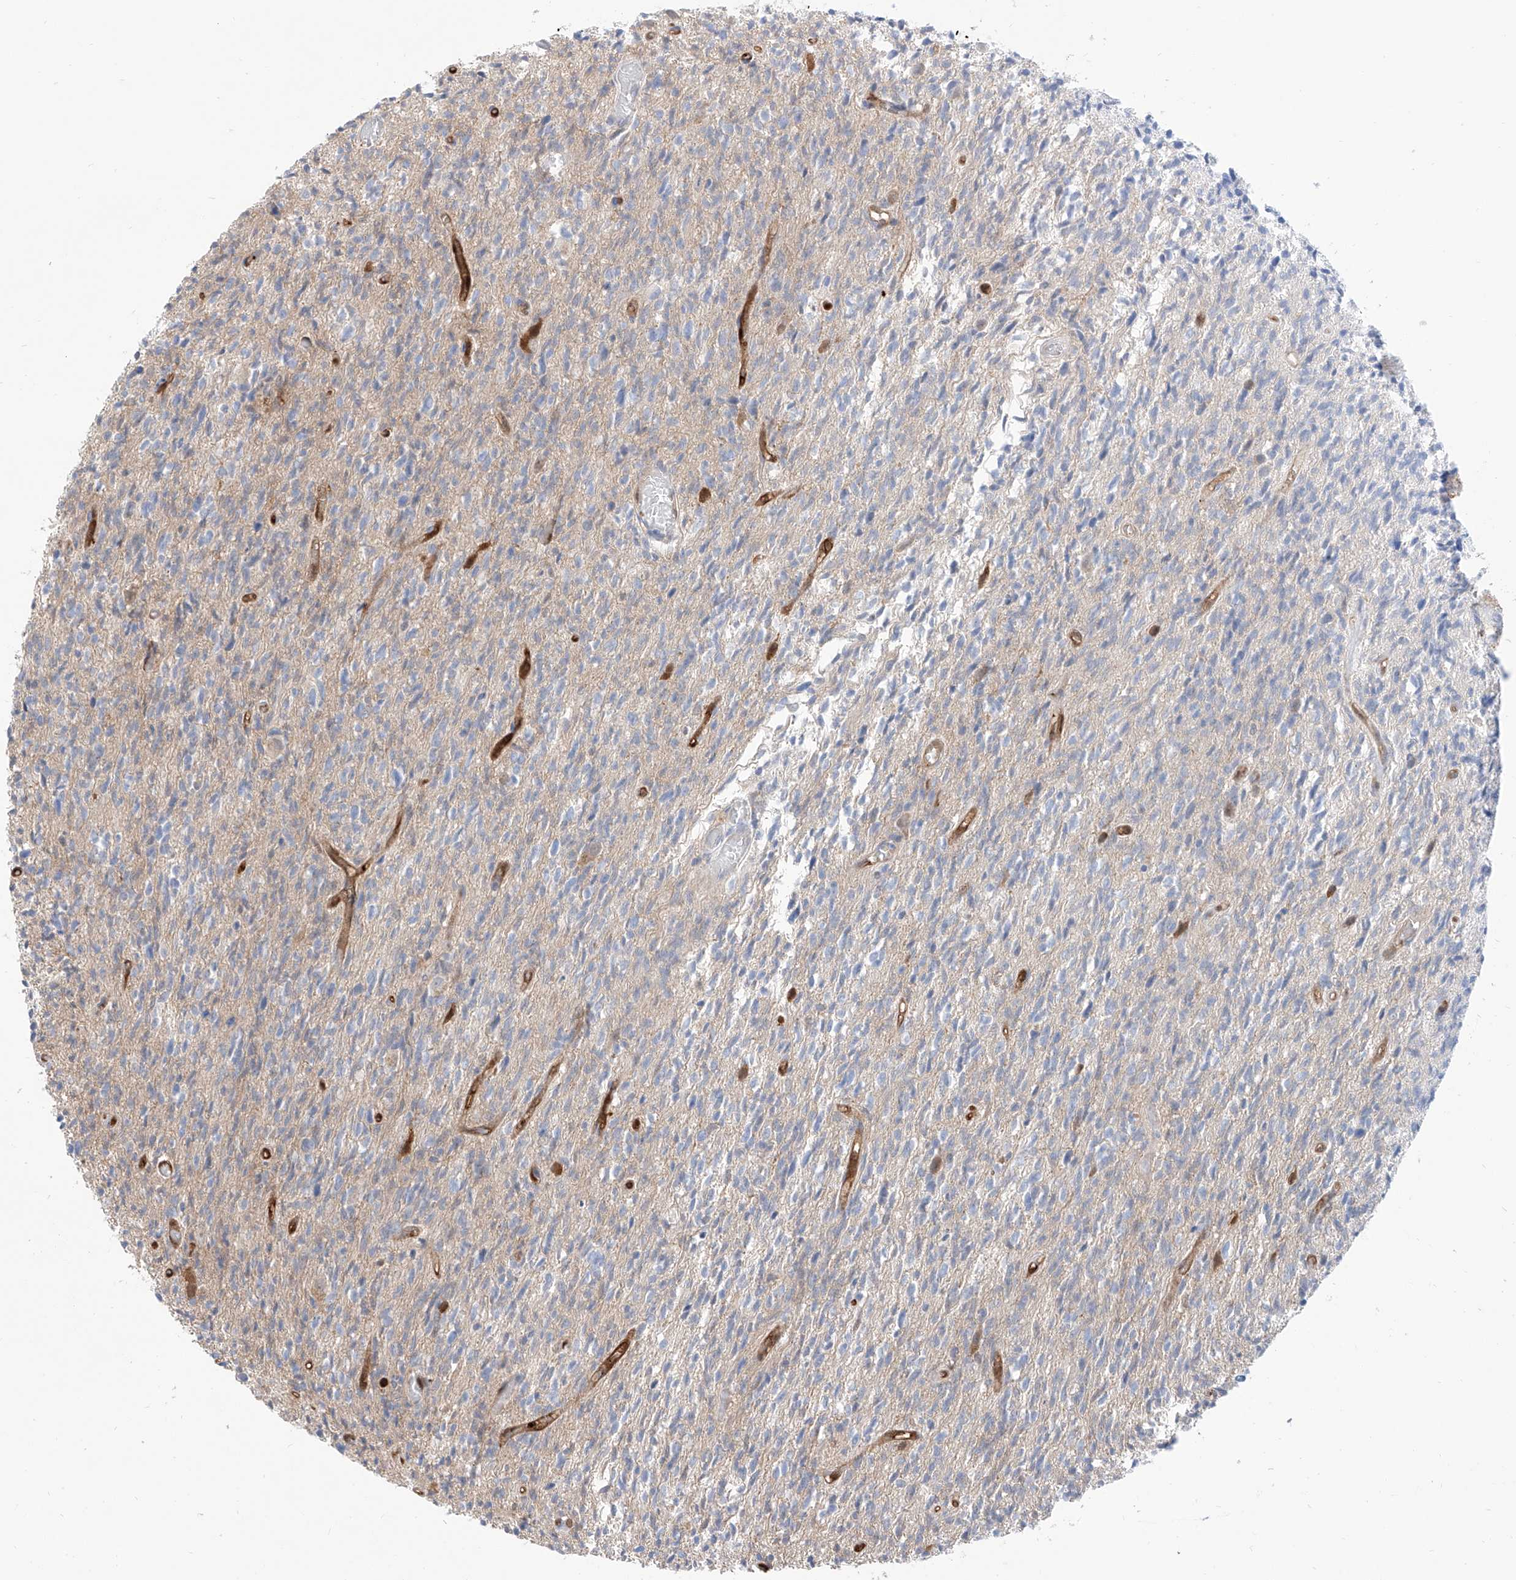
{"staining": {"intensity": "negative", "quantity": "none", "location": "none"}, "tissue": "glioma", "cell_type": "Tumor cells", "image_type": "cancer", "snomed": [{"axis": "morphology", "description": "Glioma, malignant, High grade"}, {"axis": "topography", "description": "Brain"}], "caption": "The photomicrograph reveals no significant expression in tumor cells of glioma.", "gene": "PDXK", "patient": {"sex": "female", "age": 57}}